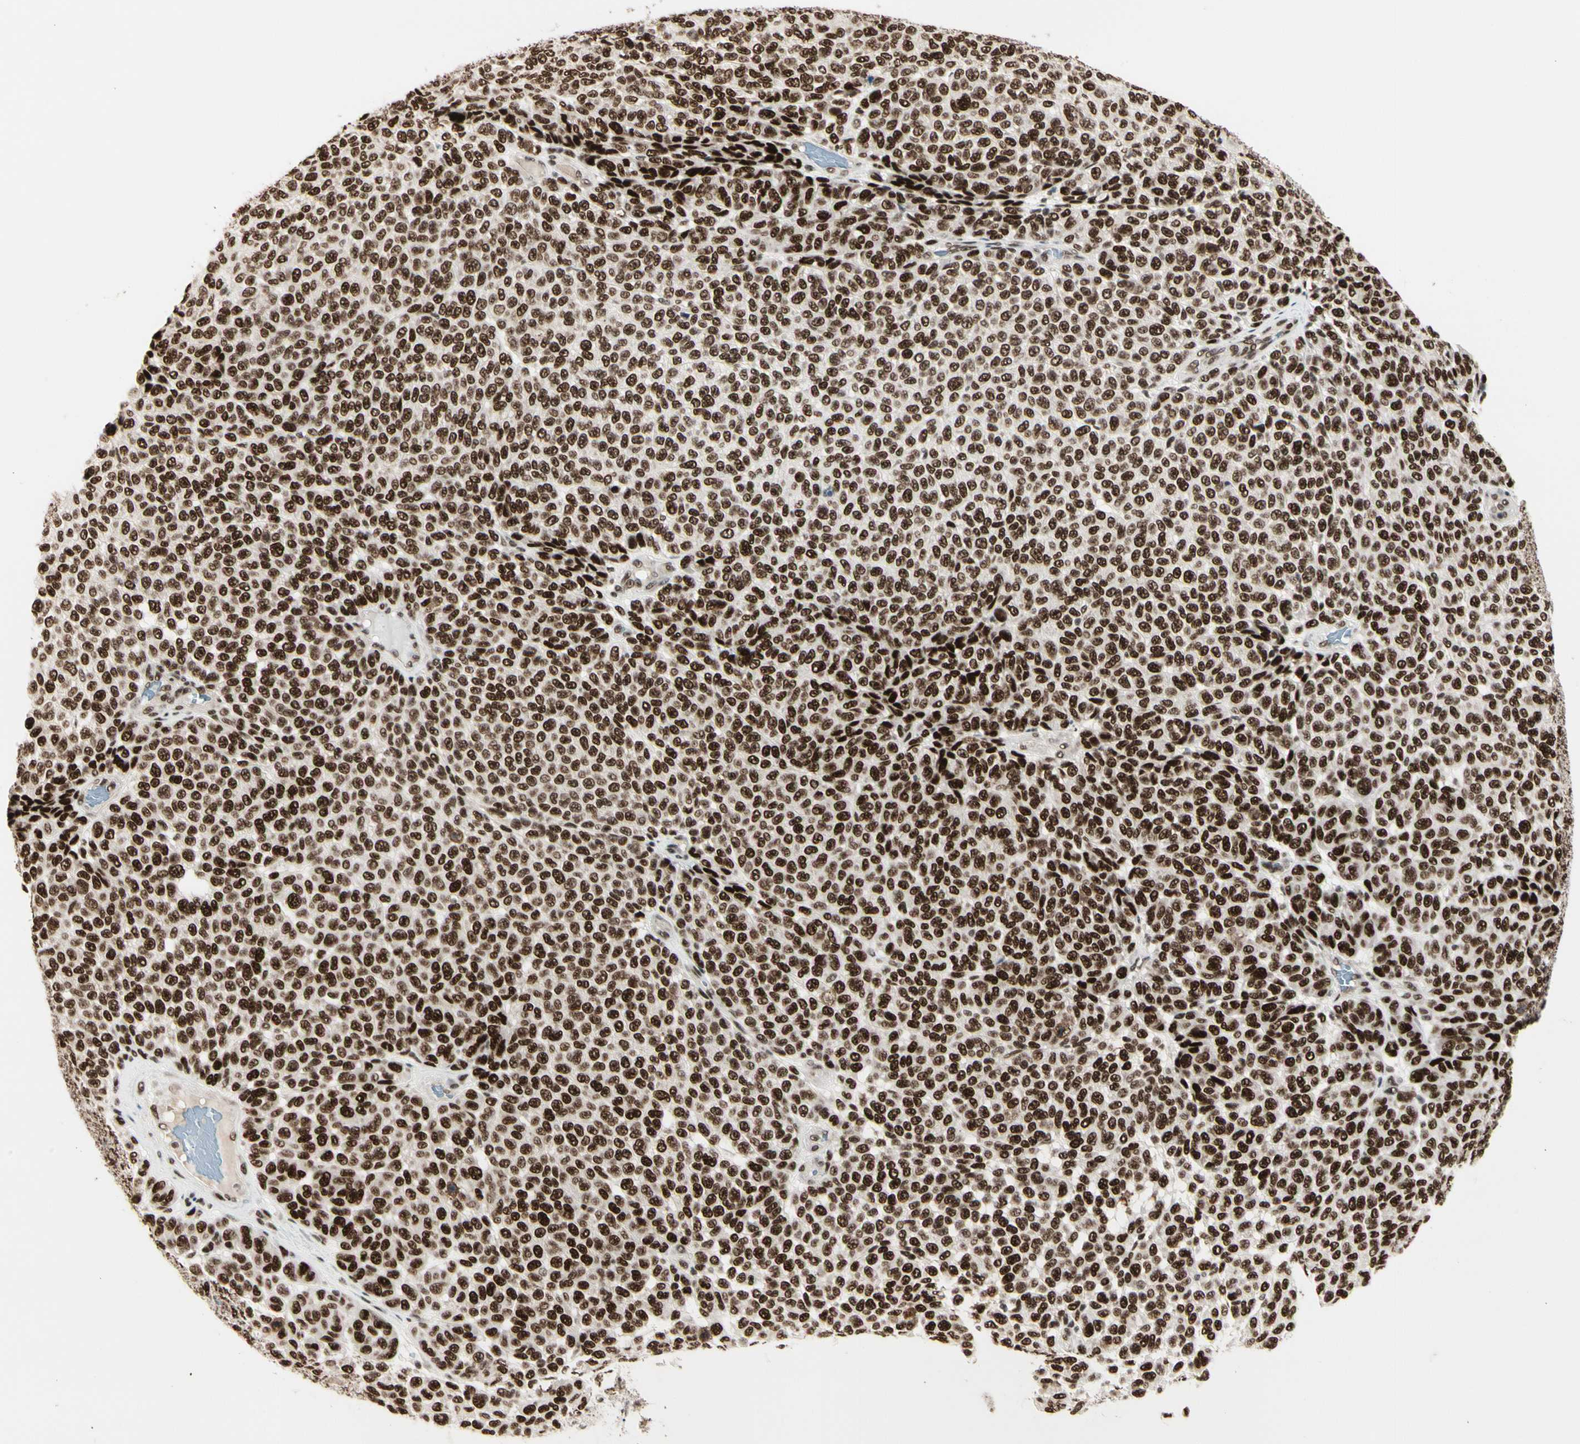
{"staining": {"intensity": "strong", "quantity": ">75%", "location": "nuclear"}, "tissue": "melanoma", "cell_type": "Tumor cells", "image_type": "cancer", "snomed": [{"axis": "morphology", "description": "Malignant melanoma, NOS"}, {"axis": "topography", "description": "Skin"}], "caption": "Immunohistochemistry (IHC) of melanoma exhibits high levels of strong nuclear positivity in about >75% of tumor cells.", "gene": "CHAMP1", "patient": {"sex": "male", "age": 59}}